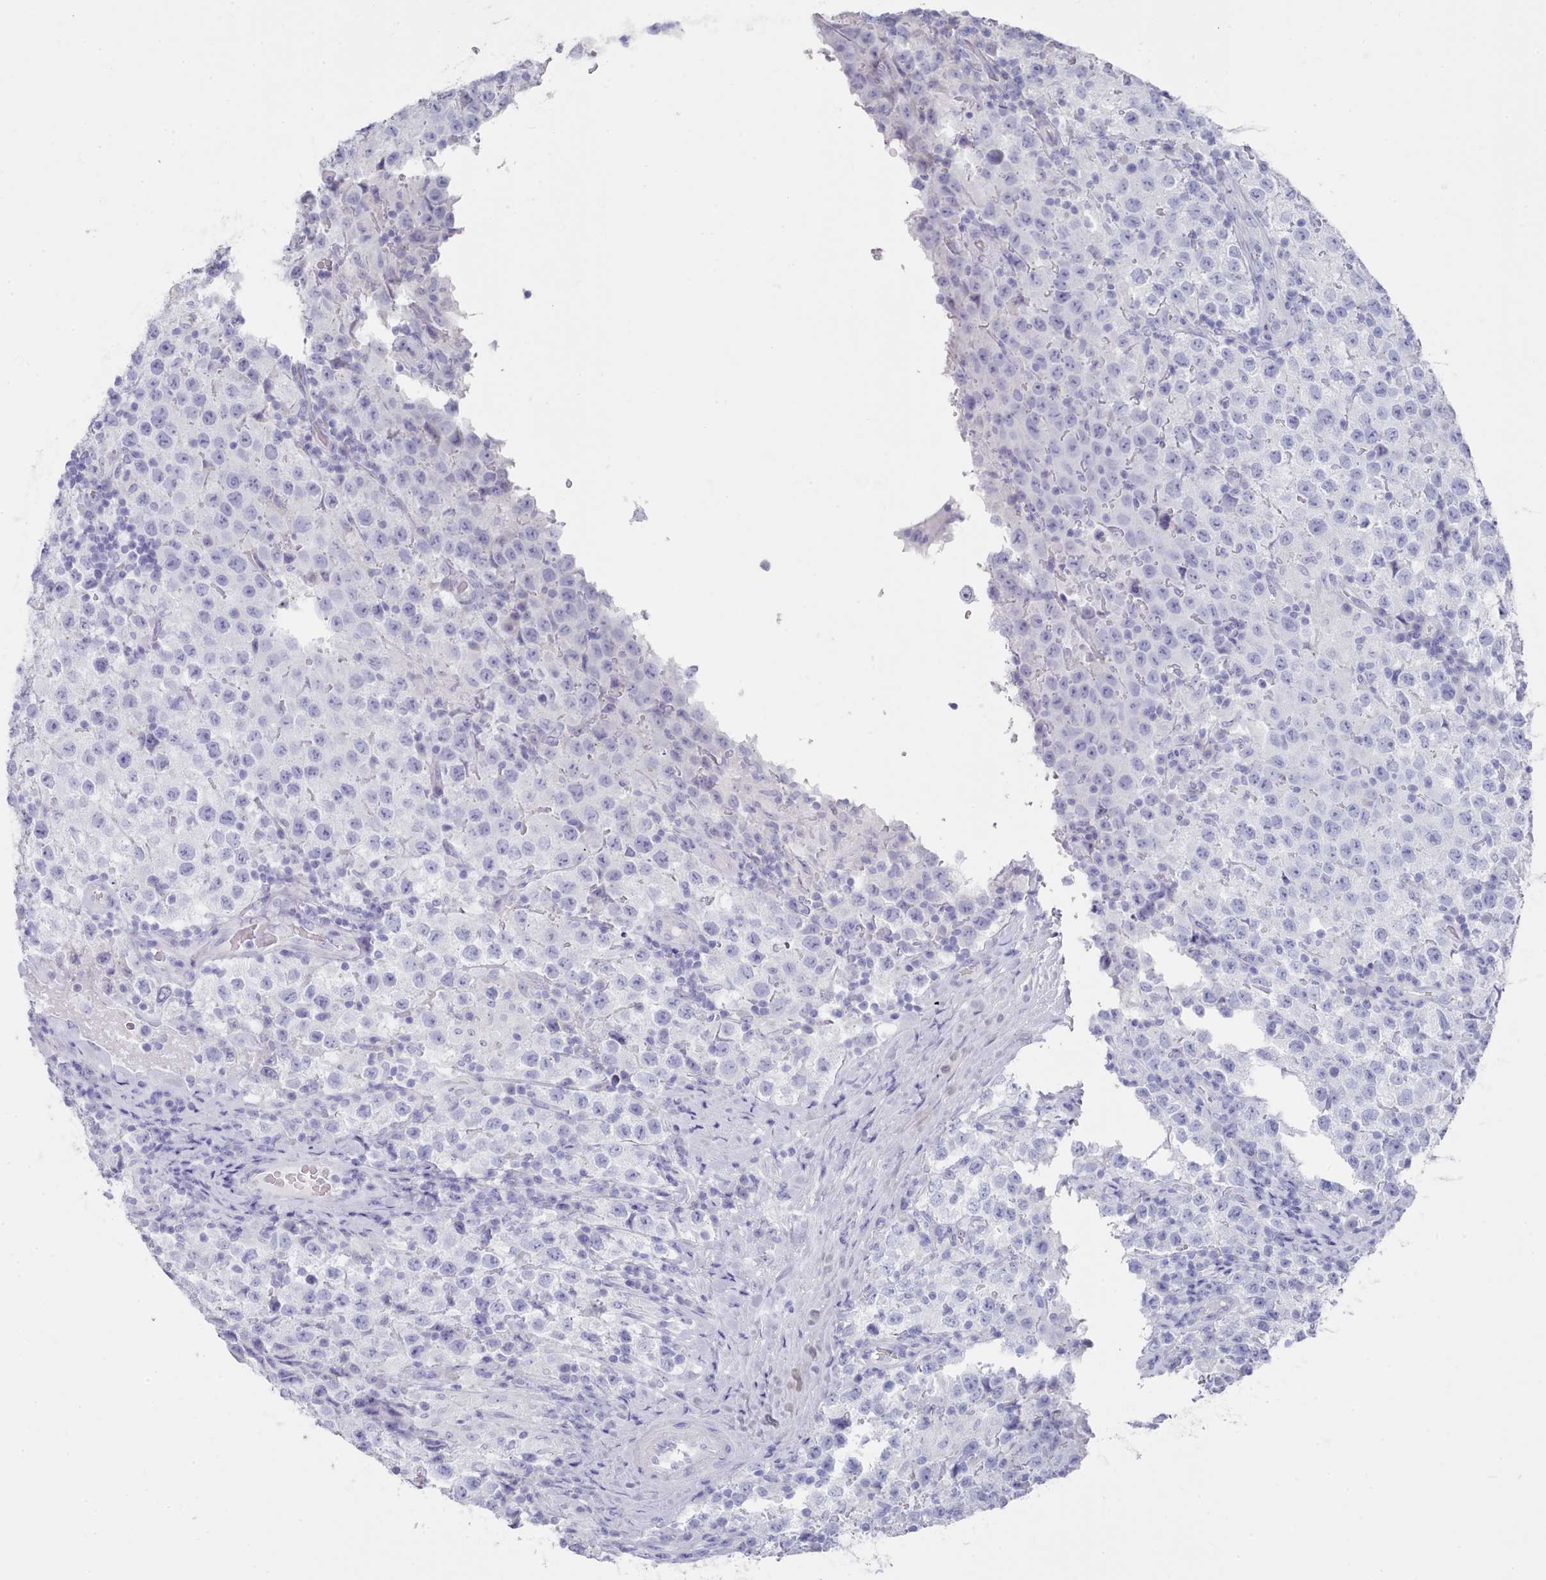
{"staining": {"intensity": "negative", "quantity": "none", "location": "none"}, "tissue": "testis cancer", "cell_type": "Tumor cells", "image_type": "cancer", "snomed": [{"axis": "morphology", "description": "Seminoma, NOS"}, {"axis": "morphology", "description": "Carcinoma, Embryonal, NOS"}, {"axis": "topography", "description": "Testis"}], "caption": "Immunohistochemistry photomicrograph of neoplastic tissue: testis cancer stained with DAB (3,3'-diaminobenzidine) displays no significant protein staining in tumor cells. The staining is performed using DAB brown chromogen with nuclei counter-stained in using hematoxylin.", "gene": "LRRC37A", "patient": {"sex": "male", "age": 41}}